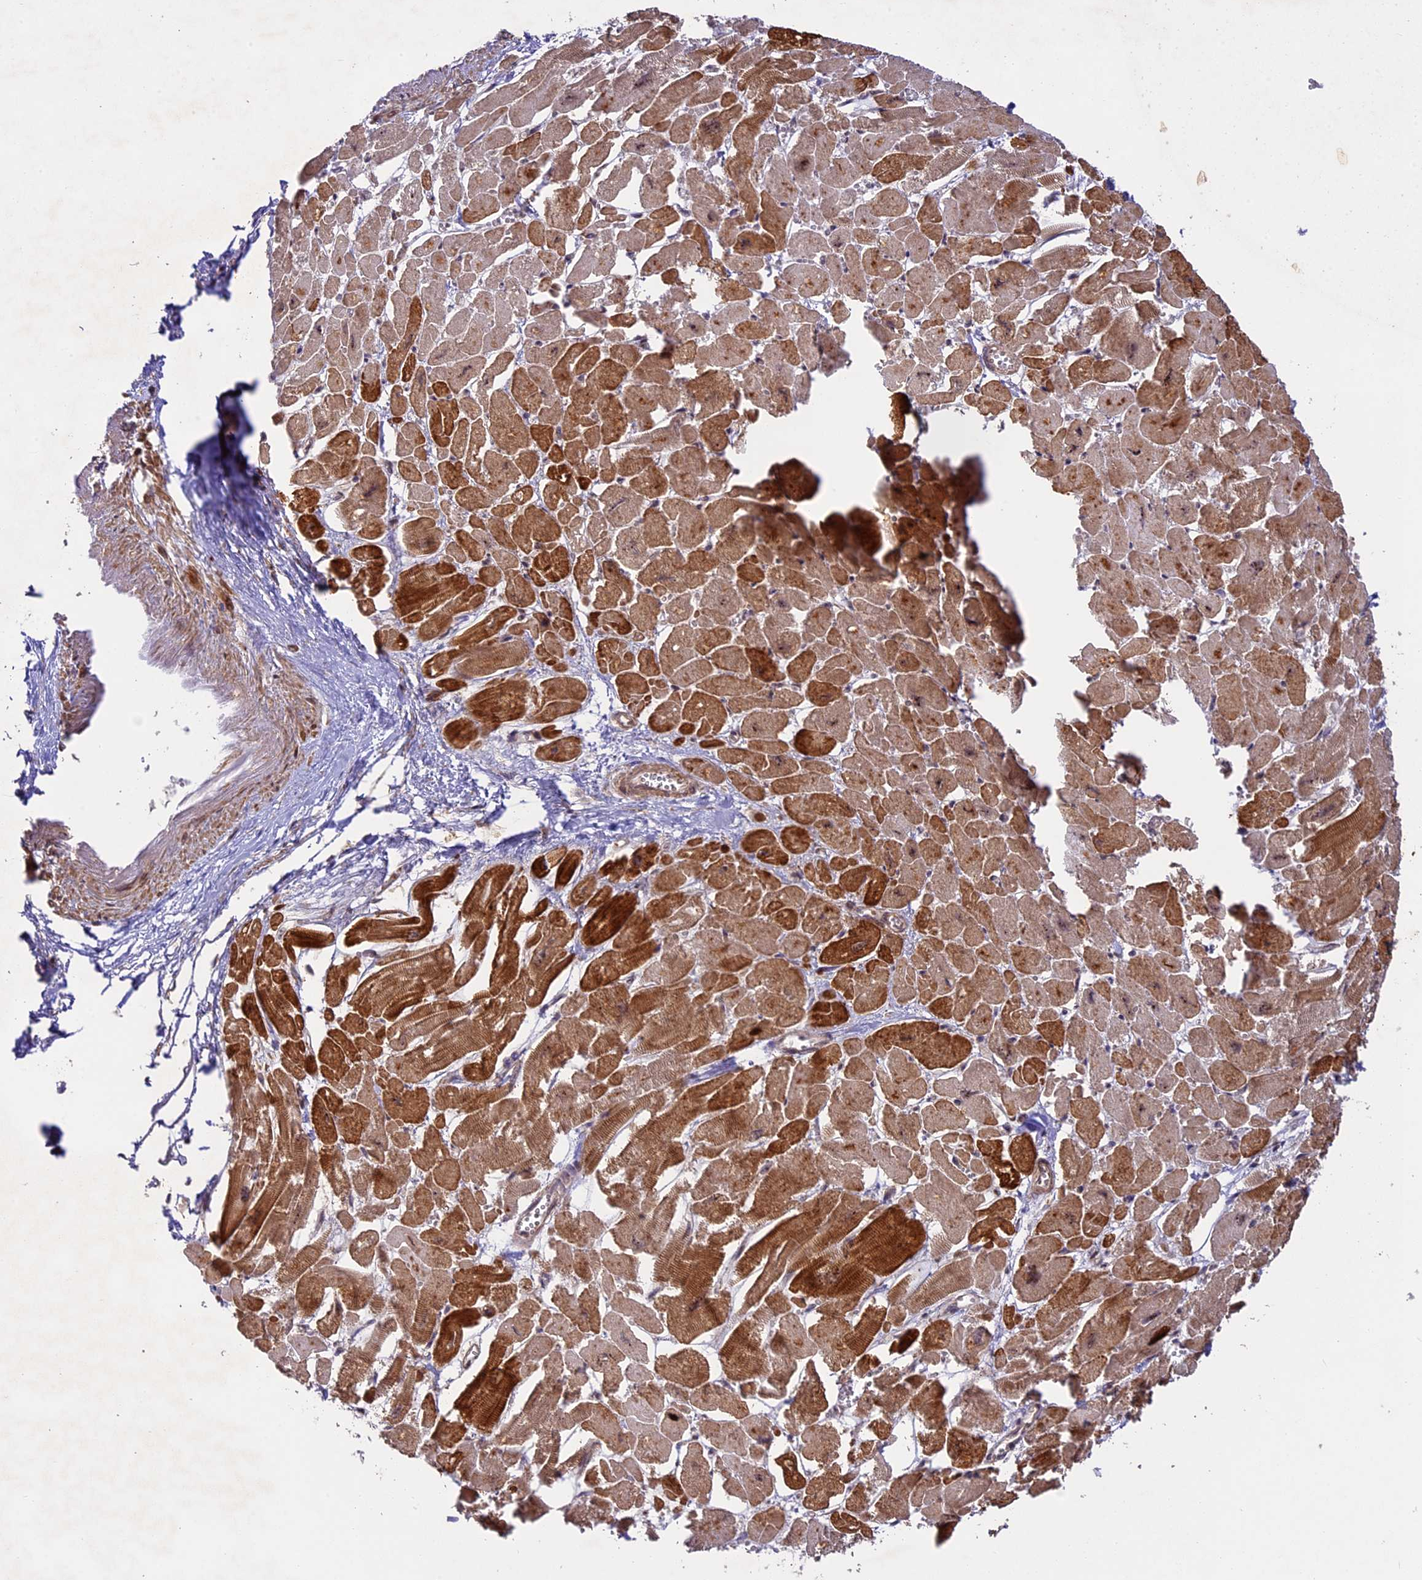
{"staining": {"intensity": "strong", "quantity": ">75%", "location": "cytoplasmic/membranous"}, "tissue": "heart muscle", "cell_type": "Cardiomyocytes", "image_type": "normal", "snomed": [{"axis": "morphology", "description": "Normal tissue, NOS"}, {"axis": "topography", "description": "Heart"}], "caption": "A micrograph of heart muscle stained for a protein demonstrates strong cytoplasmic/membranous brown staining in cardiomyocytes.", "gene": "DGKH", "patient": {"sex": "male", "age": 54}}